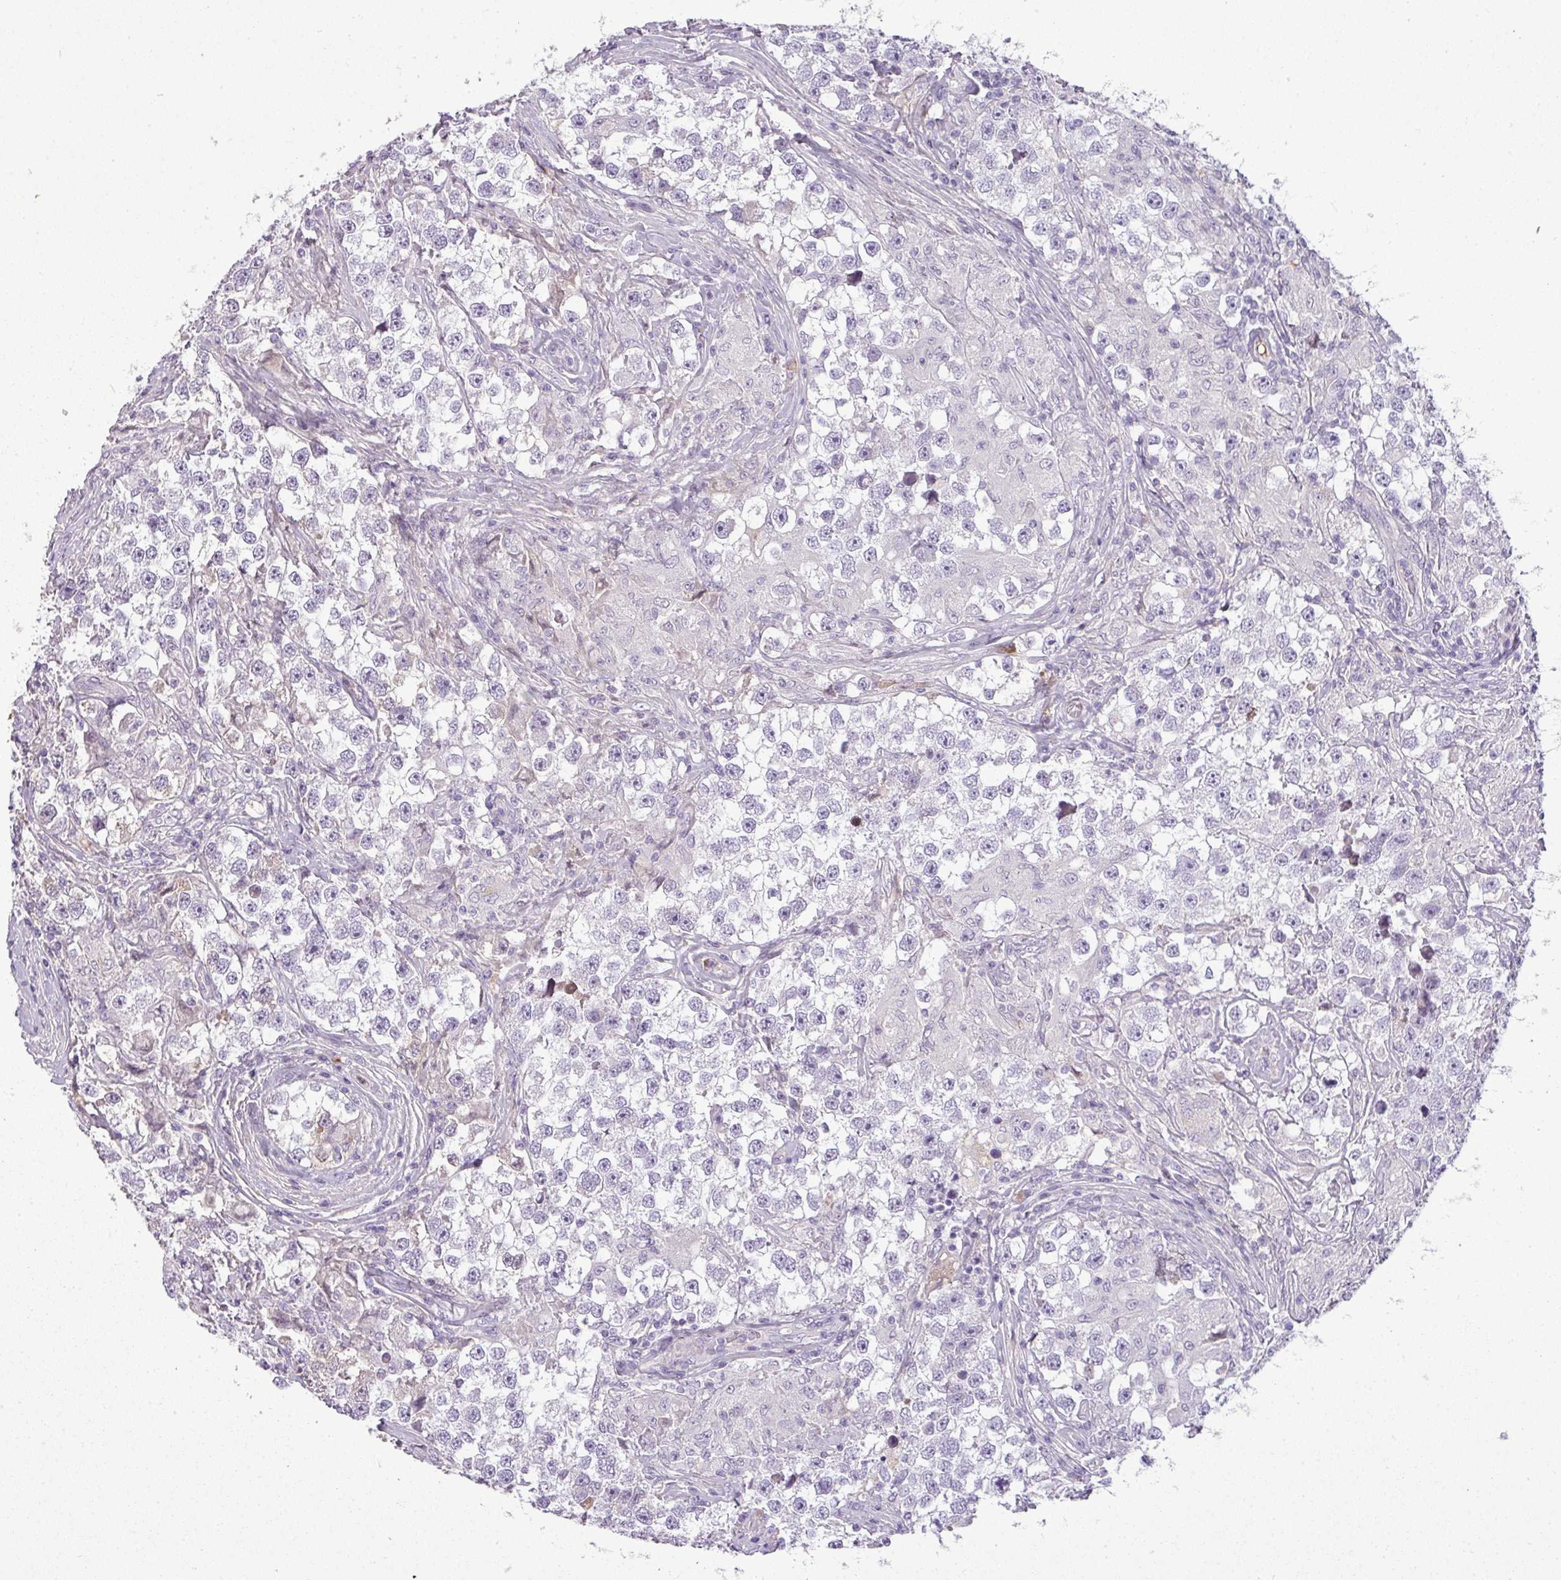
{"staining": {"intensity": "negative", "quantity": "none", "location": "none"}, "tissue": "testis cancer", "cell_type": "Tumor cells", "image_type": "cancer", "snomed": [{"axis": "morphology", "description": "Seminoma, NOS"}, {"axis": "topography", "description": "Testis"}], "caption": "Immunohistochemistry (IHC) of human seminoma (testis) displays no expression in tumor cells. Nuclei are stained in blue.", "gene": "C4B", "patient": {"sex": "male", "age": 46}}